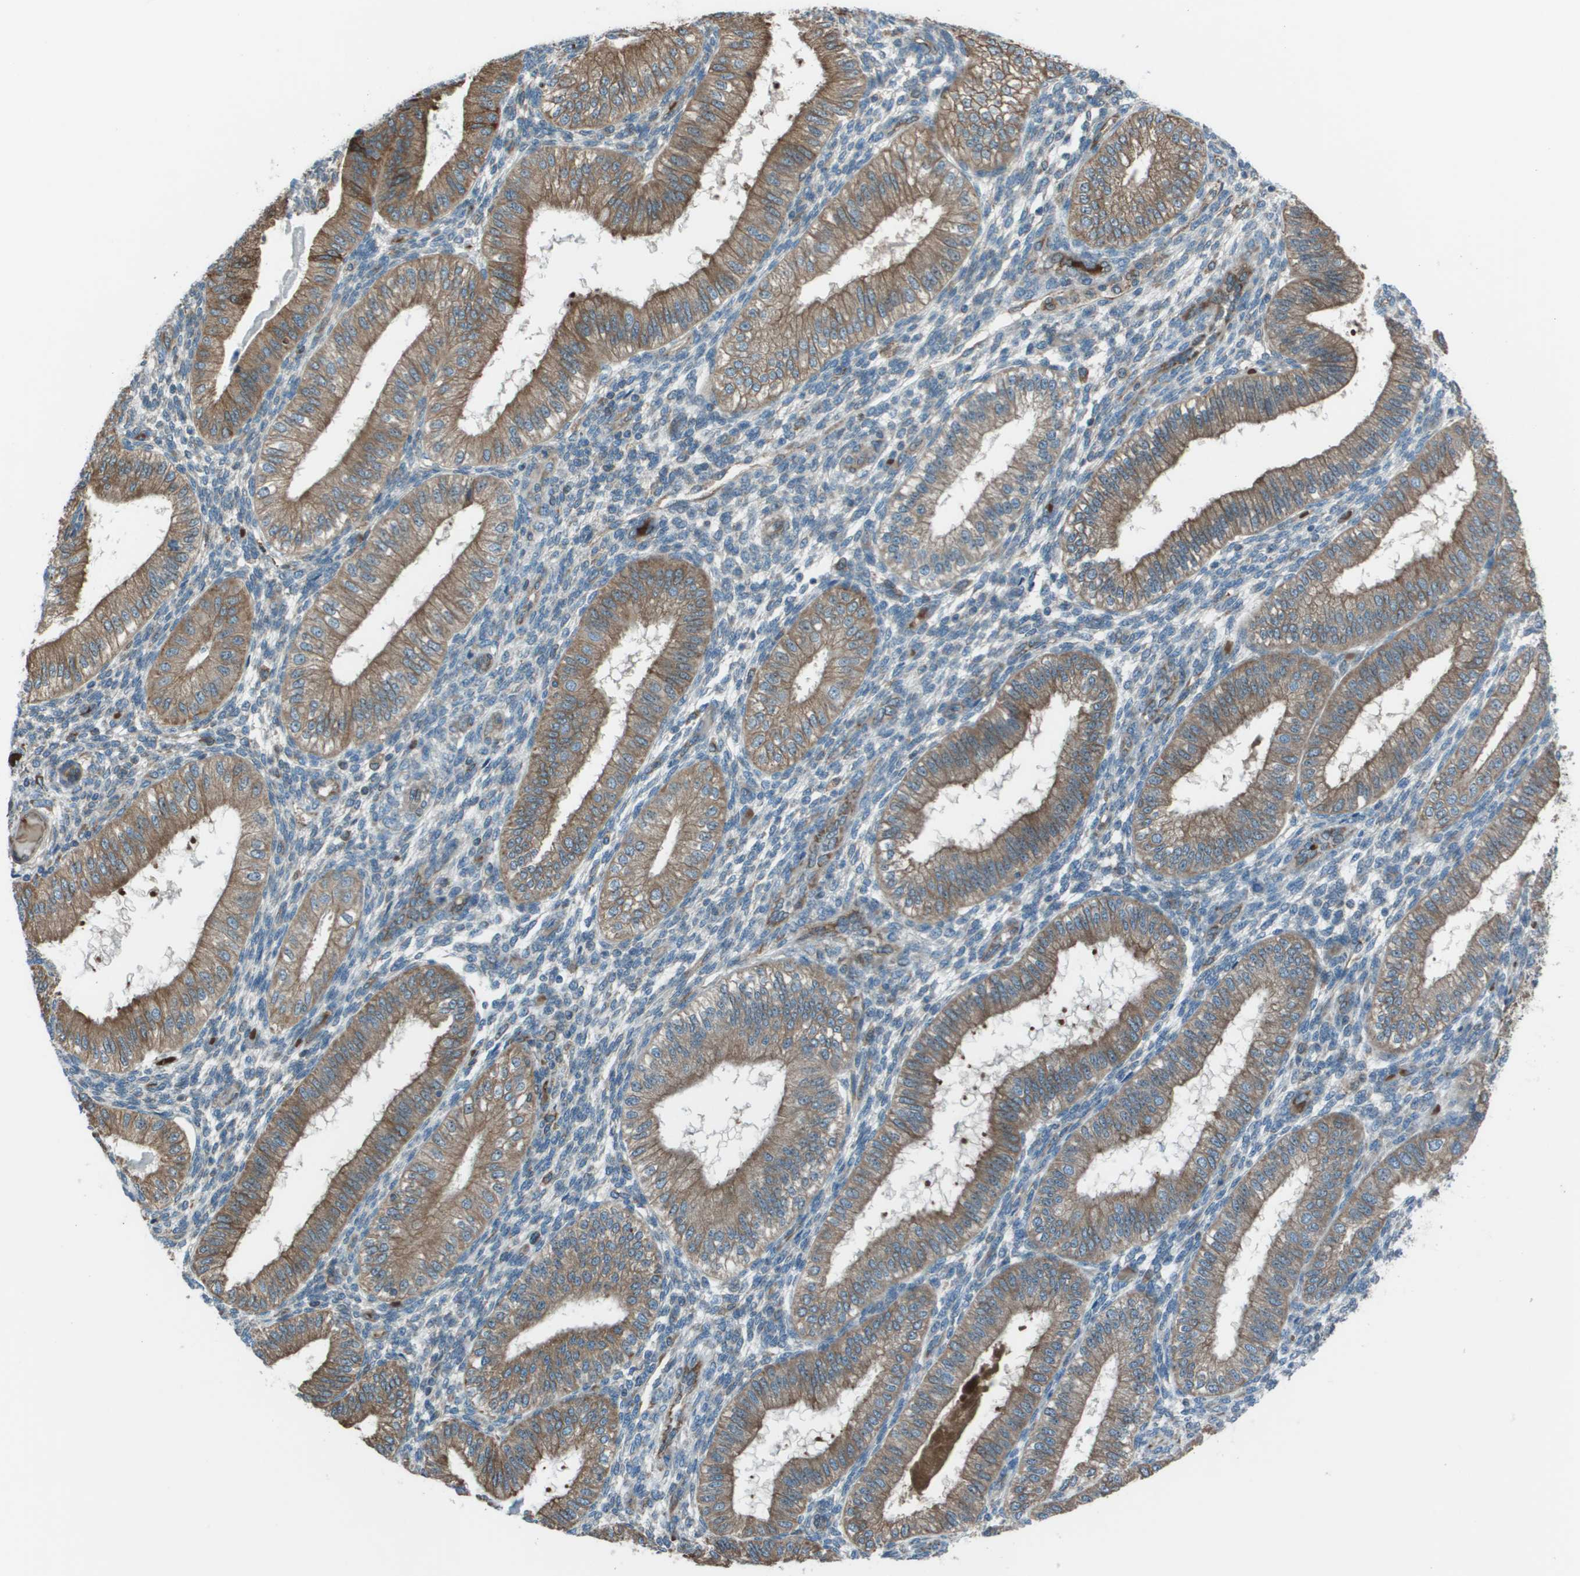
{"staining": {"intensity": "negative", "quantity": "none", "location": "none"}, "tissue": "endometrium", "cell_type": "Cells in endometrial stroma", "image_type": "normal", "snomed": [{"axis": "morphology", "description": "Normal tissue, NOS"}, {"axis": "topography", "description": "Endometrium"}], "caption": "A high-resolution photomicrograph shows immunohistochemistry staining of unremarkable endometrium, which reveals no significant expression in cells in endometrial stroma.", "gene": "UTS2", "patient": {"sex": "female", "age": 39}}